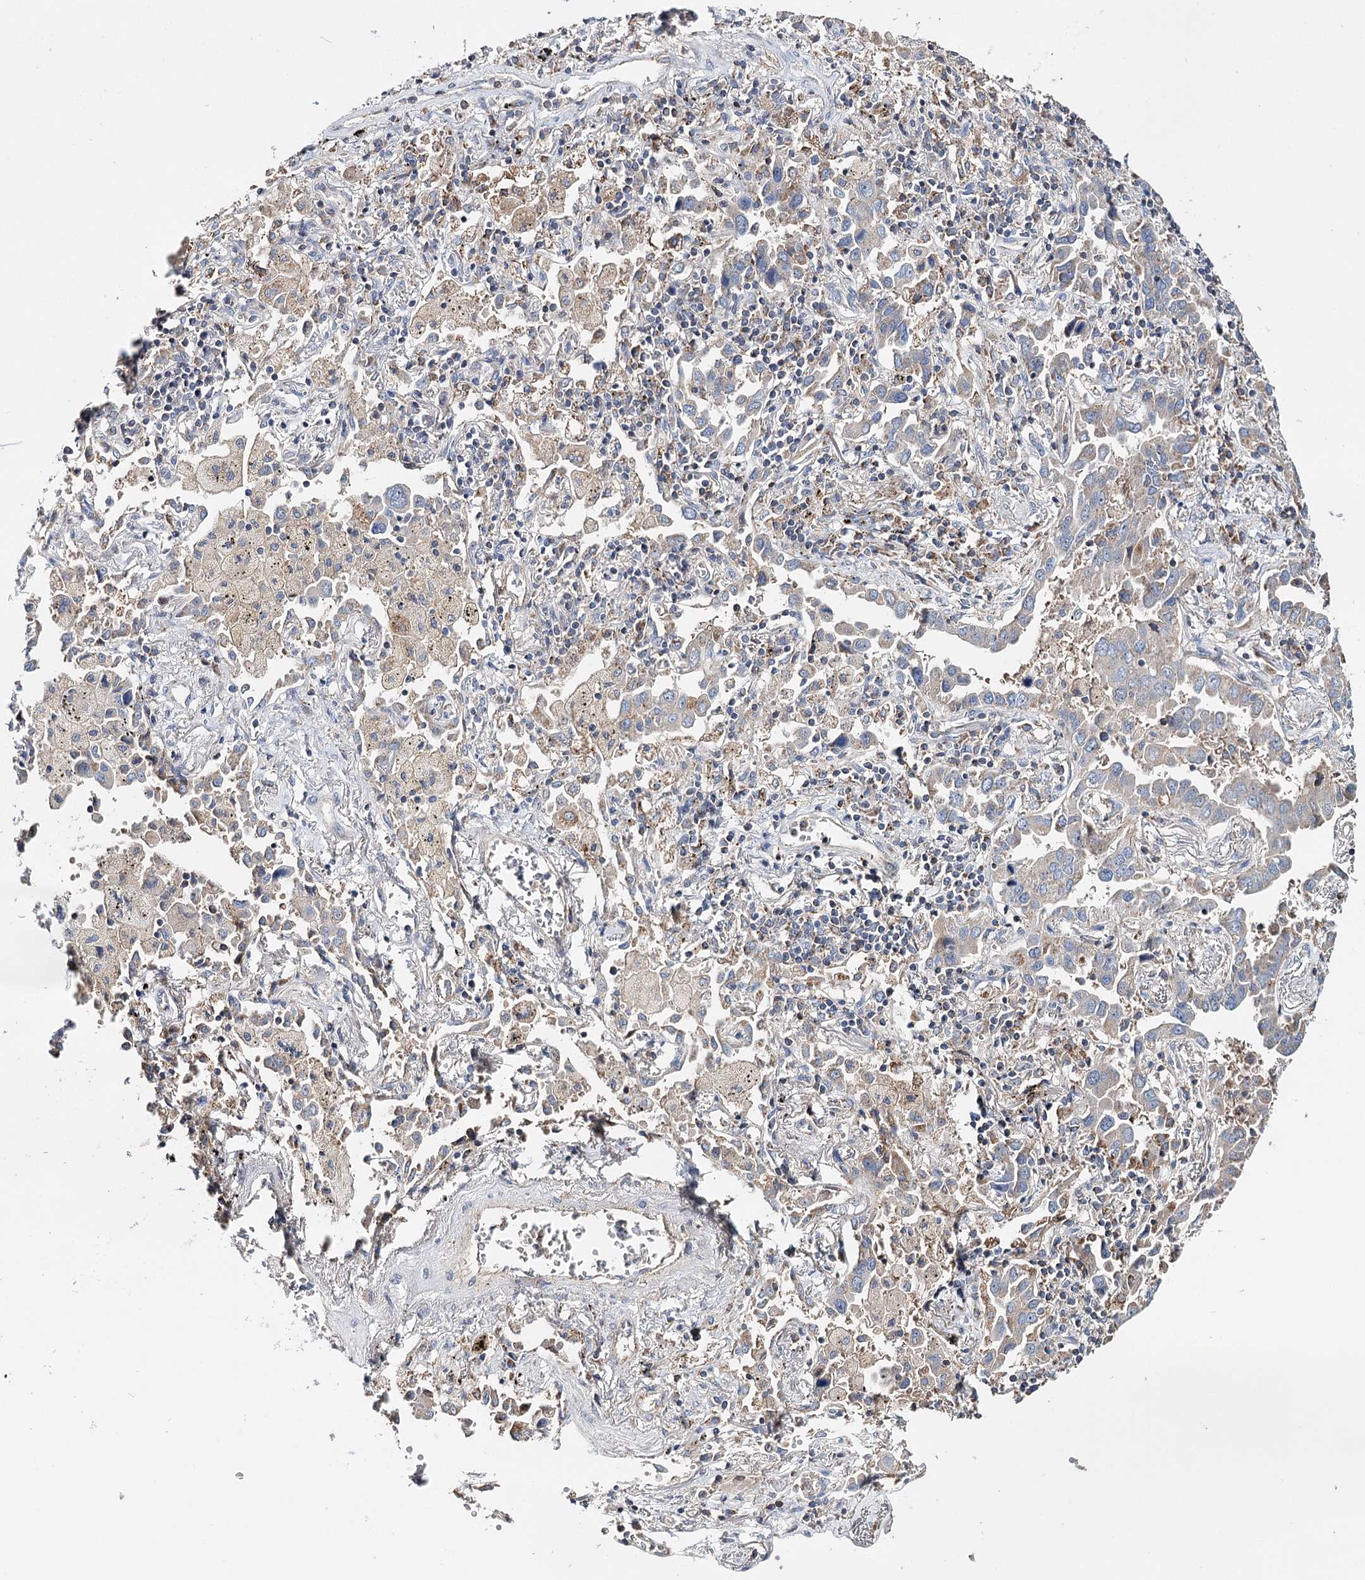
{"staining": {"intensity": "weak", "quantity": "25%-75%", "location": "cytoplasmic/membranous"}, "tissue": "lung cancer", "cell_type": "Tumor cells", "image_type": "cancer", "snomed": [{"axis": "morphology", "description": "Adenocarcinoma, NOS"}, {"axis": "topography", "description": "Lung"}], "caption": "Protein positivity by immunohistochemistry (IHC) demonstrates weak cytoplasmic/membranous positivity in approximately 25%-75% of tumor cells in adenocarcinoma (lung). The staining was performed using DAB to visualize the protein expression in brown, while the nuclei were stained in blue with hematoxylin (Magnification: 20x).", "gene": "CFAP46", "patient": {"sex": "male", "age": 67}}